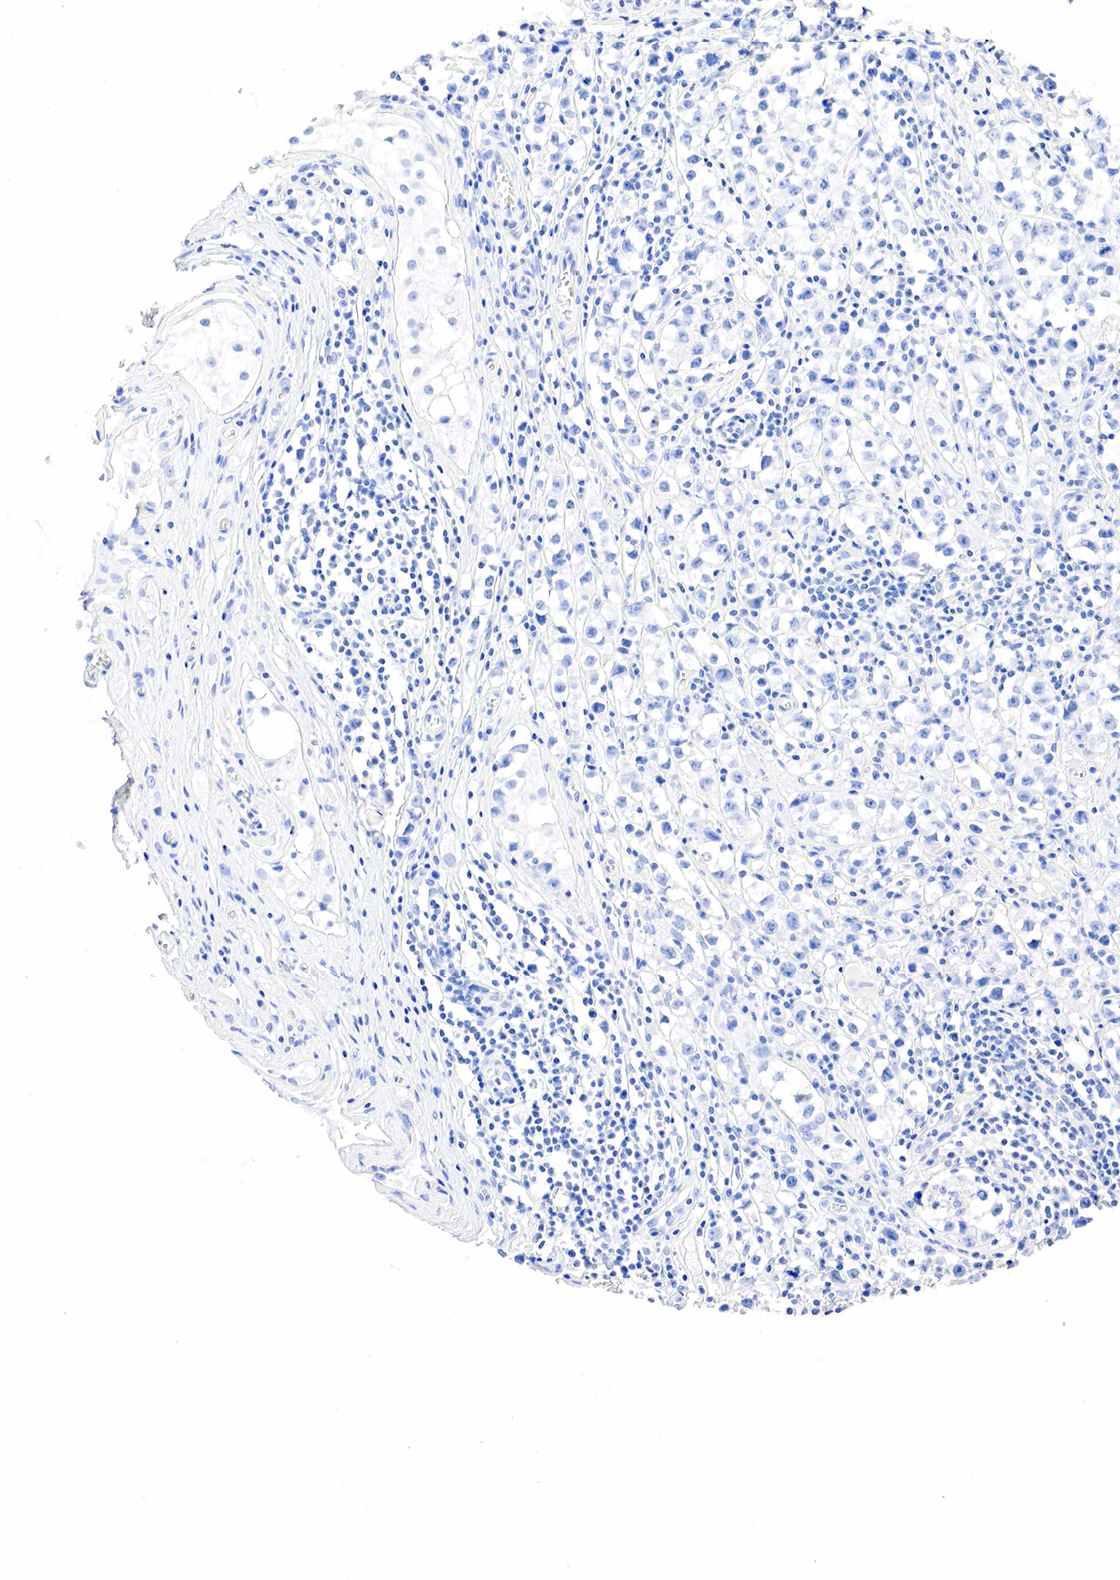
{"staining": {"intensity": "negative", "quantity": "none", "location": "none"}, "tissue": "testis cancer", "cell_type": "Tumor cells", "image_type": "cancer", "snomed": [{"axis": "morphology", "description": "Seminoma, NOS"}, {"axis": "topography", "description": "Testis"}], "caption": "There is no significant positivity in tumor cells of testis cancer (seminoma).", "gene": "SST", "patient": {"sex": "male", "age": 35}}